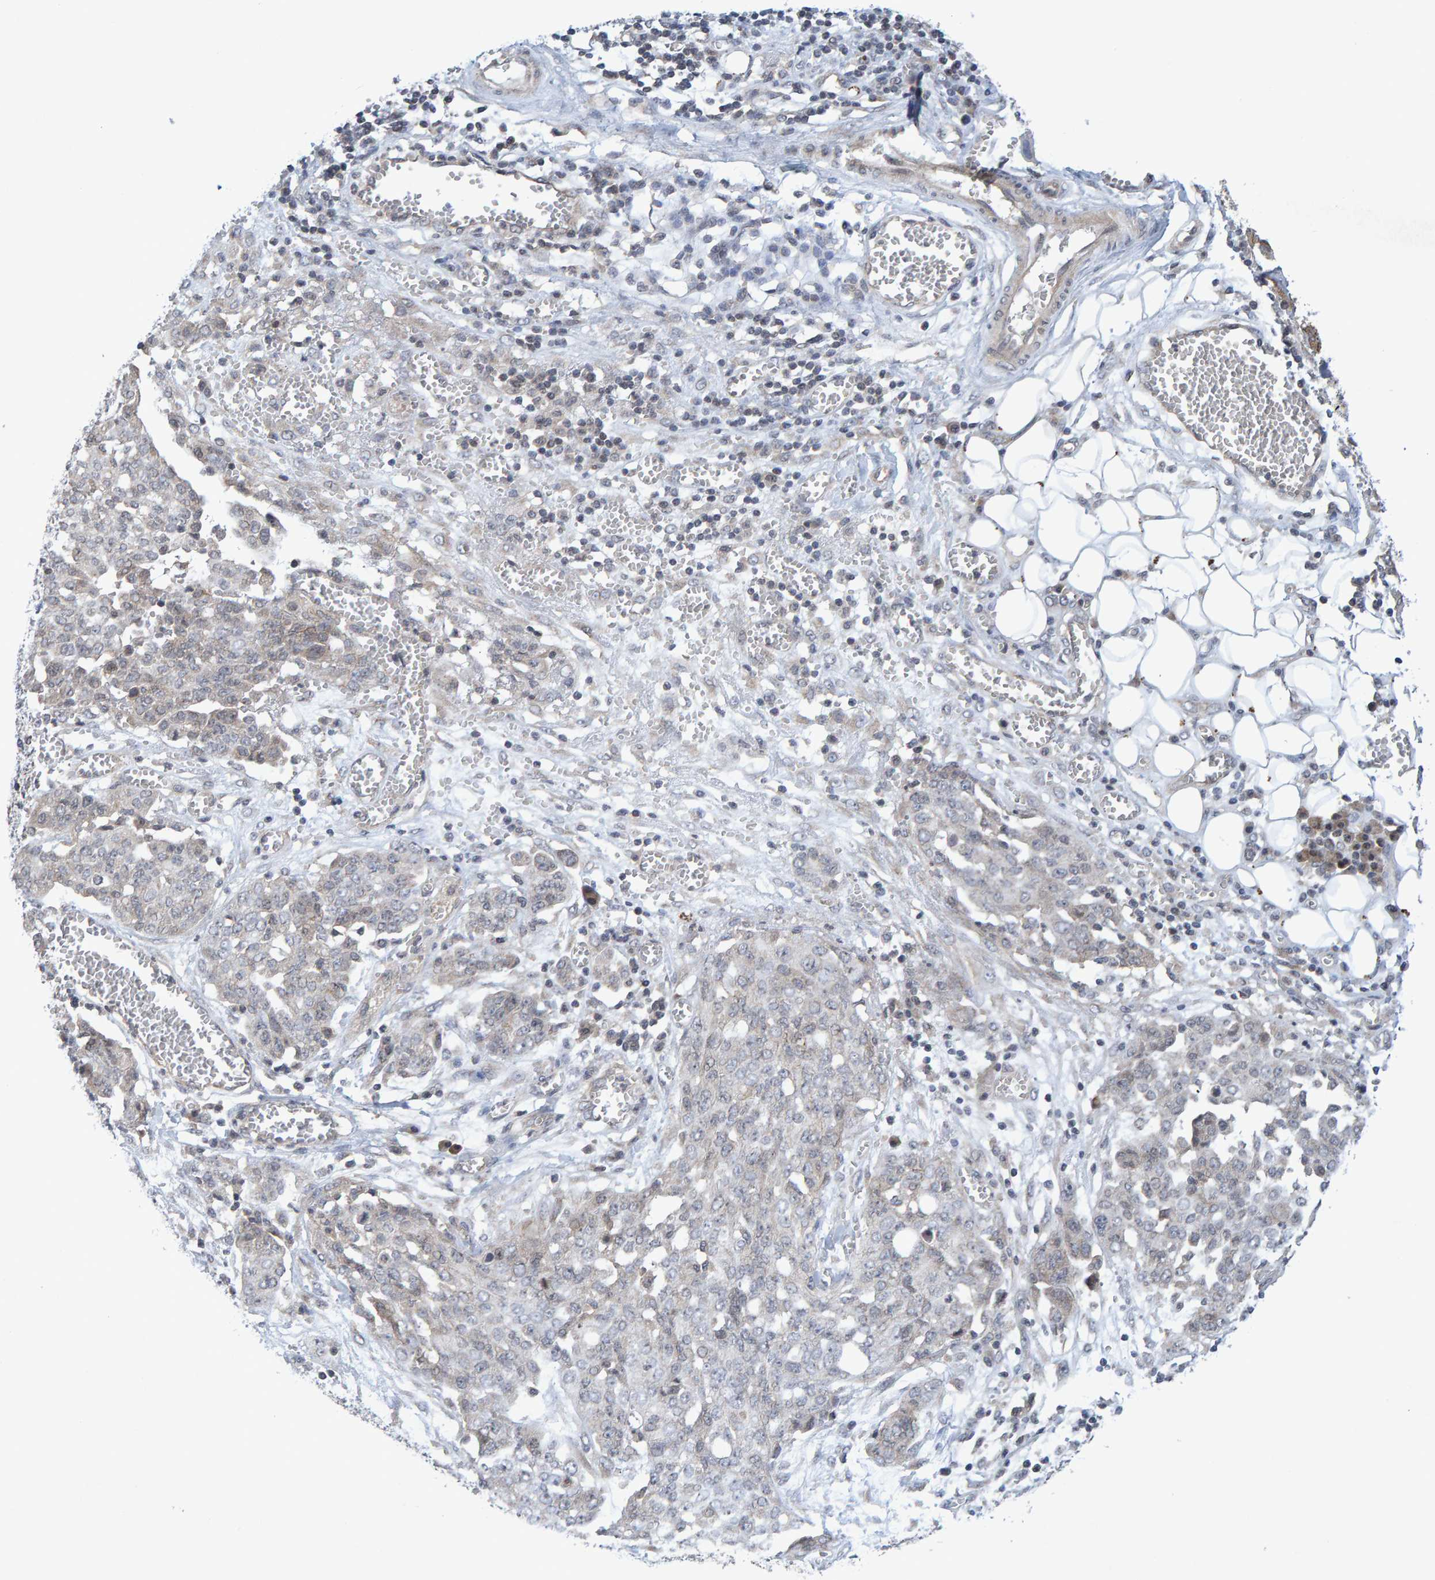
{"staining": {"intensity": "weak", "quantity": "25%-75%", "location": "cytoplasmic/membranous"}, "tissue": "ovarian cancer", "cell_type": "Tumor cells", "image_type": "cancer", "snomed": [{"axis": "morphology", "description": "Cystadenocarcinoma, serous, NOS"}, {"axis": "topography", "description": "Soft tissue"}, {"axis": "topography", "description": "Ovary"}], "caption": "Protein staining of ovarian cancer (serous cystadenocarcinoma) tissue displays weak cytoplasmic/membranous positivity in approximately 25%-75% of tumor cells.", "gene": "CDH2", "patient": {"sex": "female", "age": 57}}